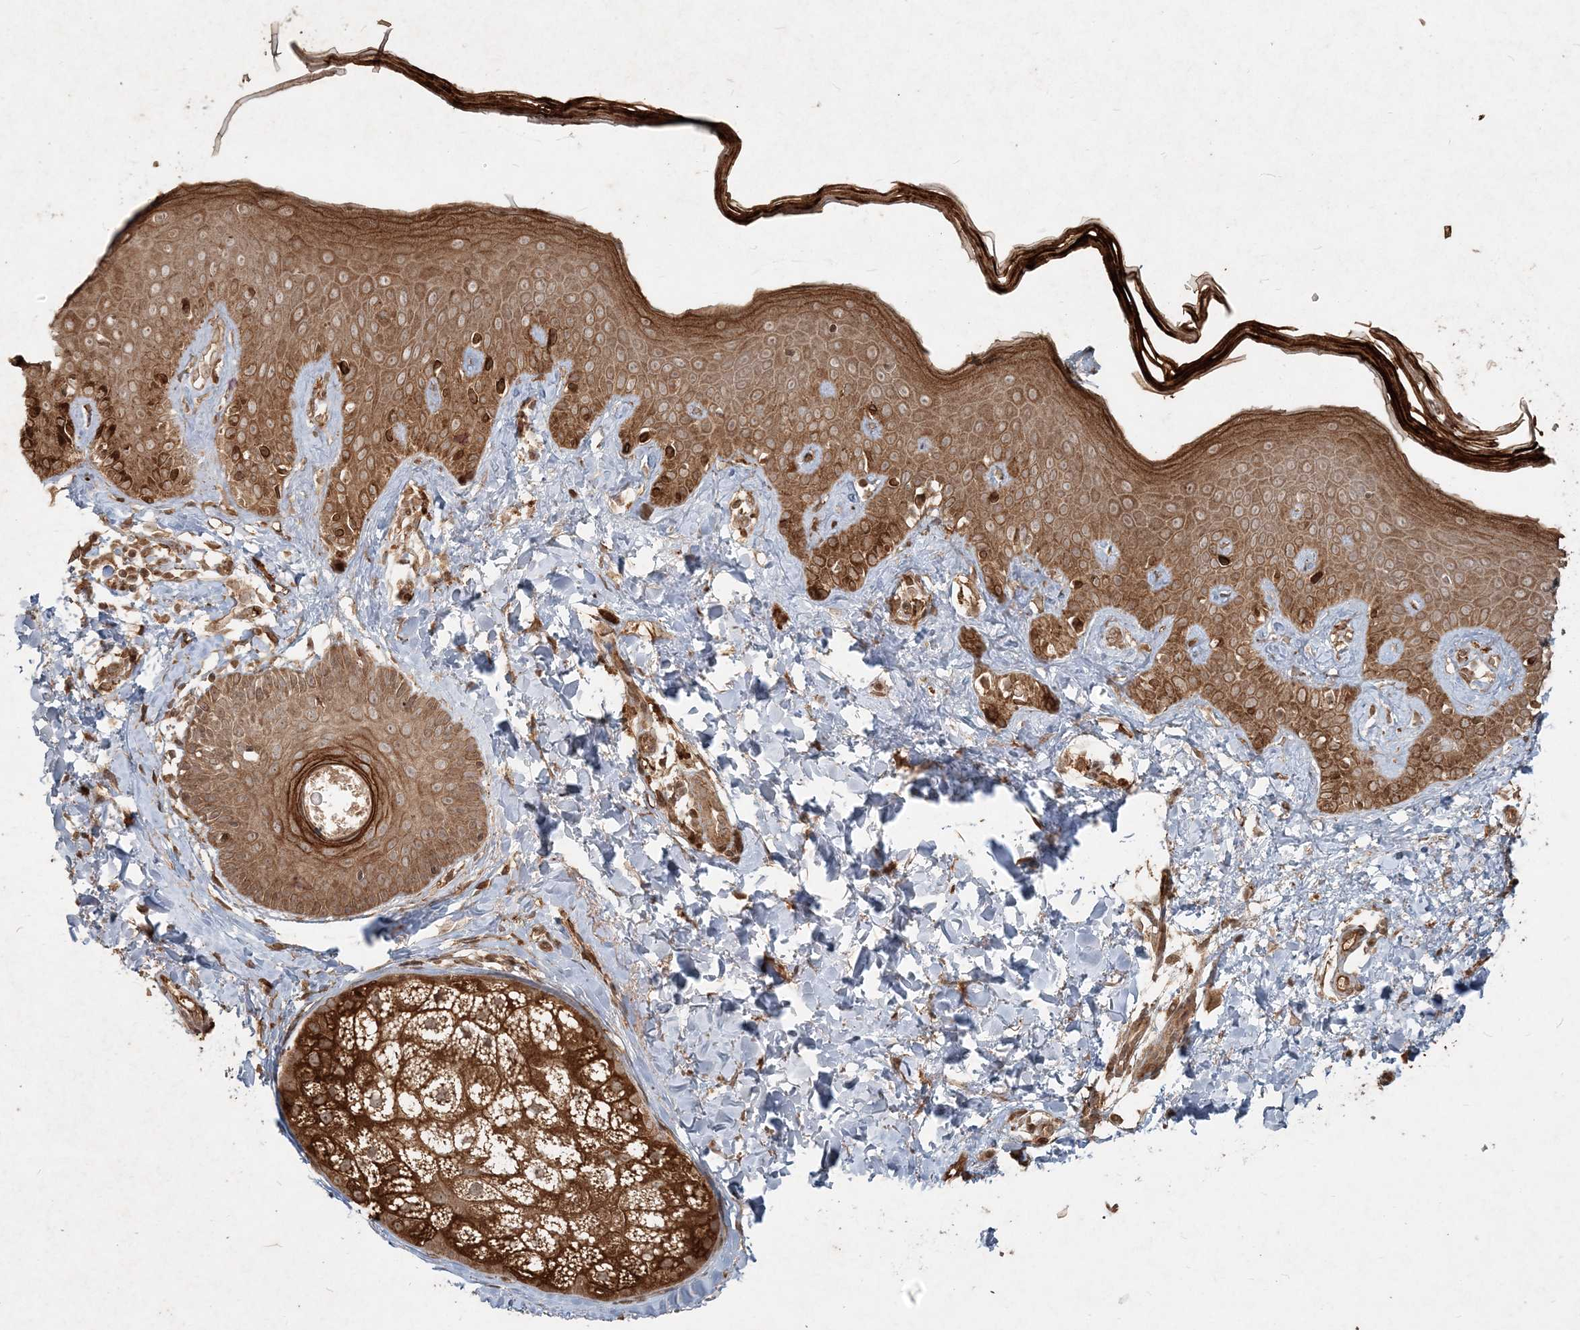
{"staining": {"intensity": "moderate", "quantity": ">75%", "location": "cytoplasmic/membranous"}, "tissue": "skin", "cell_type": "Fibroblasts", "image_type": "normal", "snomed": [{"axis": "morphology", "description": "Normal tissue, NOS"}, {"axis": "topography", "description": "Skin"}], "caption": "Fibroblasts display medium levels of moderate cytoplasmic/membranous positivity in approximately >75% of cells in unremarkable human skin.", "gene": "NARS1", "patient": {"sex": "male", "age": 52}}